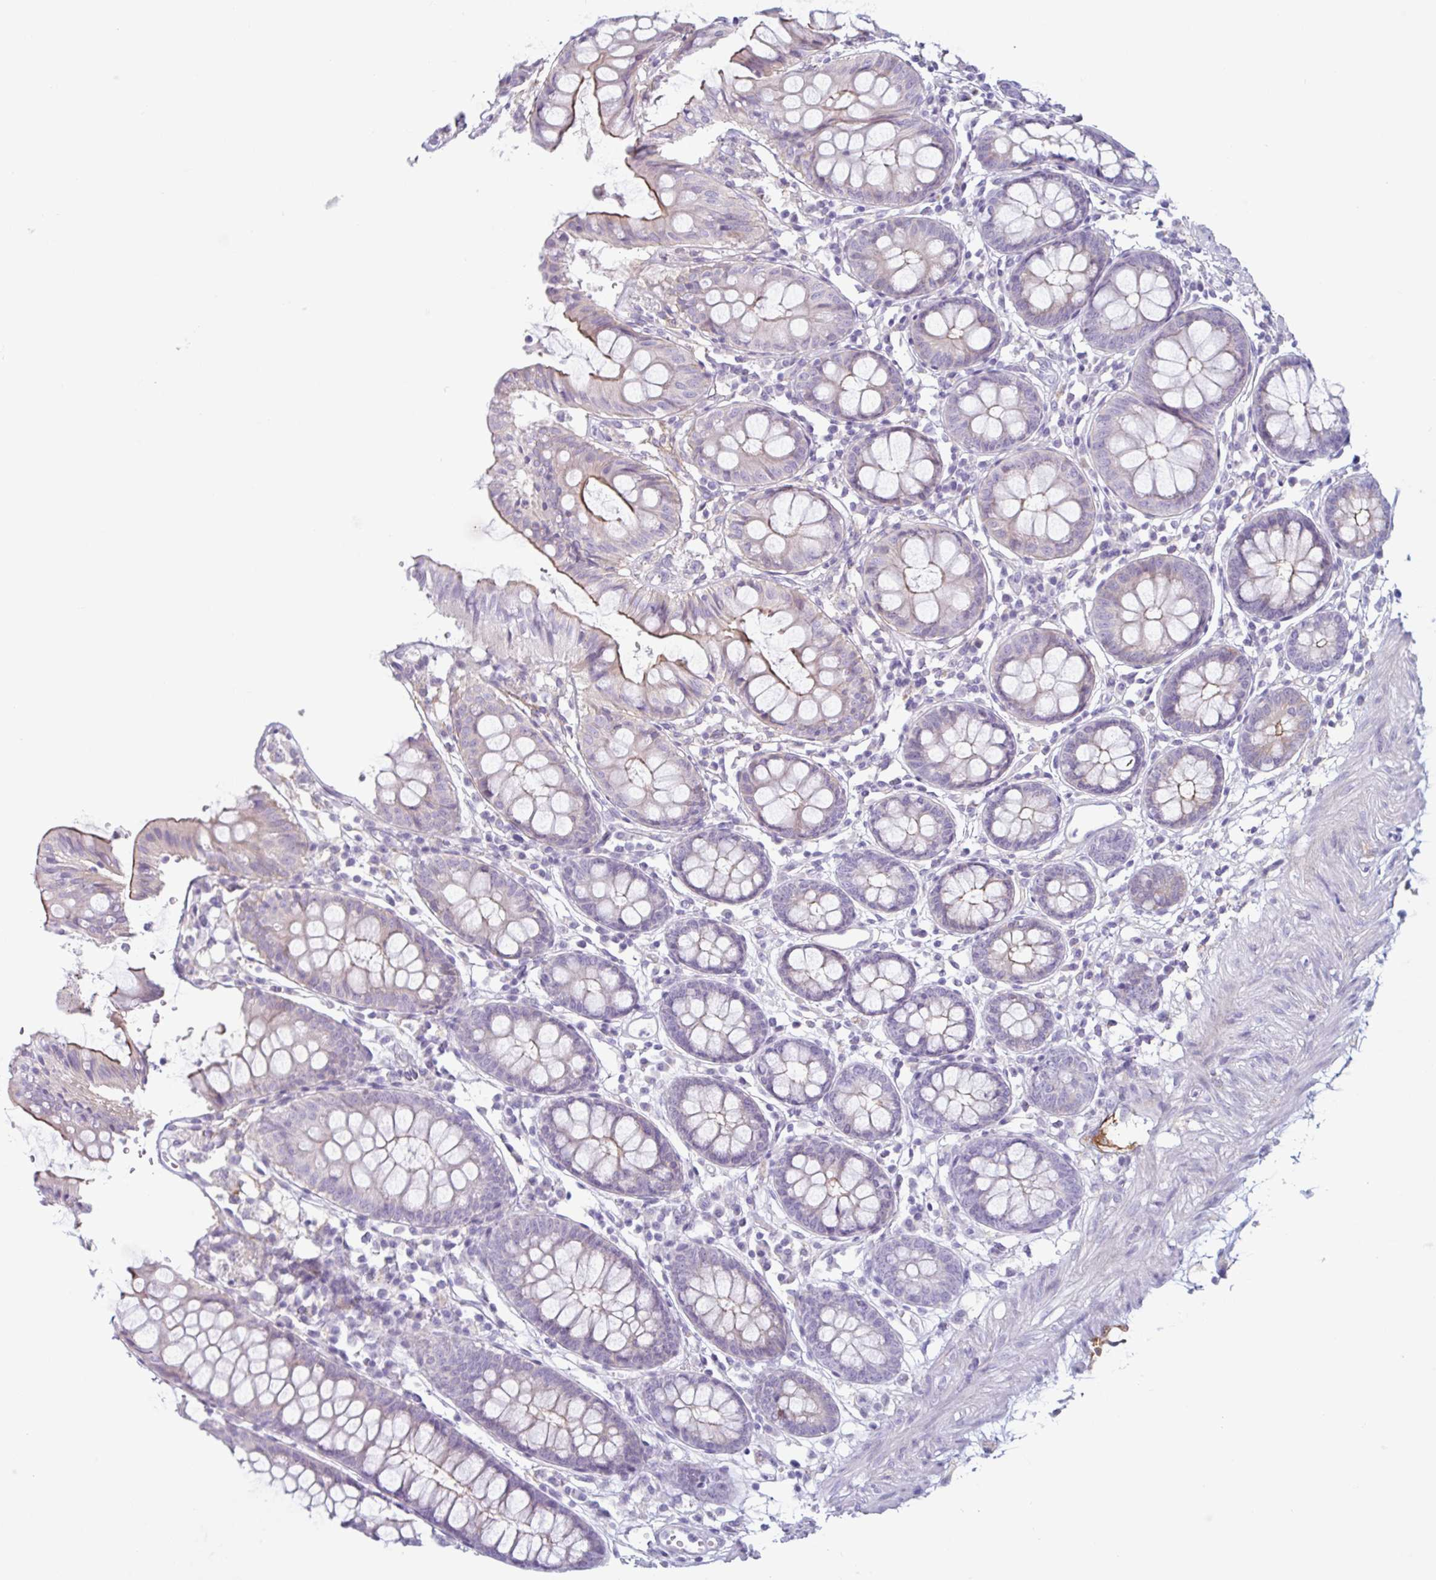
{"staining": {"intensity": "negative", "quantity": "none", "location": "none"}, "tissue": "colon", "cell_type": "Endothelial cells", "image_type": "normal", "snomed": [{"axis": "morphology", "description": "Normal tissue, NOS"}, {"axis": "topography", "description": "Colon"}], "caption": "This is a photomicrograph of IHC staining of normal colon, which shows no staining in endothelial cells. (Immunohistochemistry (ihc), brightfield microscopy, high magnification).", "gene": "MYH10", "patient": {"sex": "female", "age": 84}}